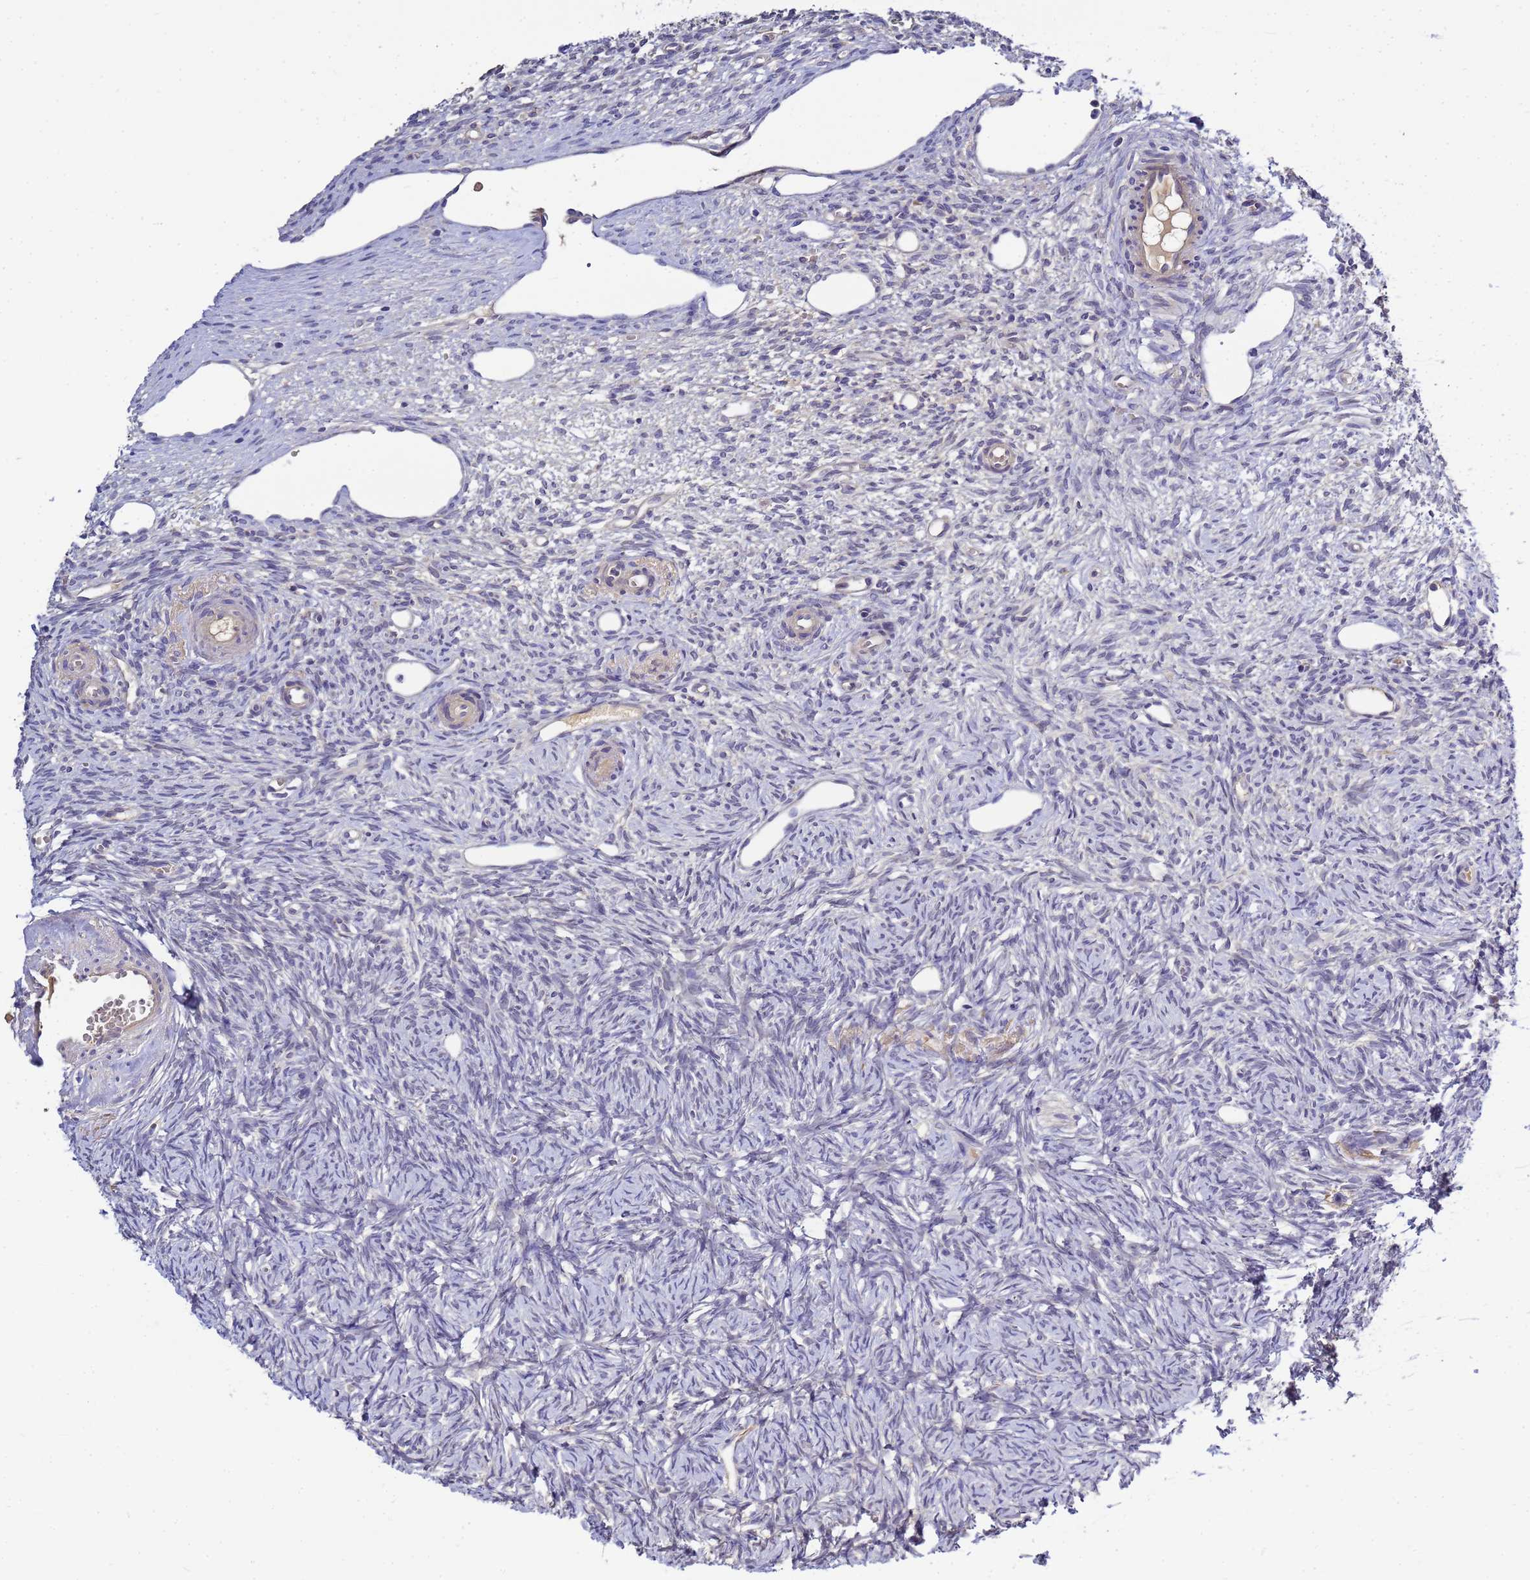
{"staining": {"intensity": "negative", "quantity": "none", "location": "none"}, "tissue": "ovary", "cell_type": "Ovarian stroma cells", "image_type": "normal", "snomed": [{"axis": "morphology", "description": "Normal tissue, NOS"}, {"axis": "topography", "description": "Ovary"}], "caption": "Immunohistochemistry (IHC) photomicrograph of unremarkable human ovary stained for a protein (brown), which demonstrates no staining in ovarian stroma cells. The staining is performed using DAB (3,3'-diaminobenzidine) brown chromogen with nuclei counter-stained in using hematoxylin.", "gene": "TBCD", "patient": {"sex": "female", "age": 51}}